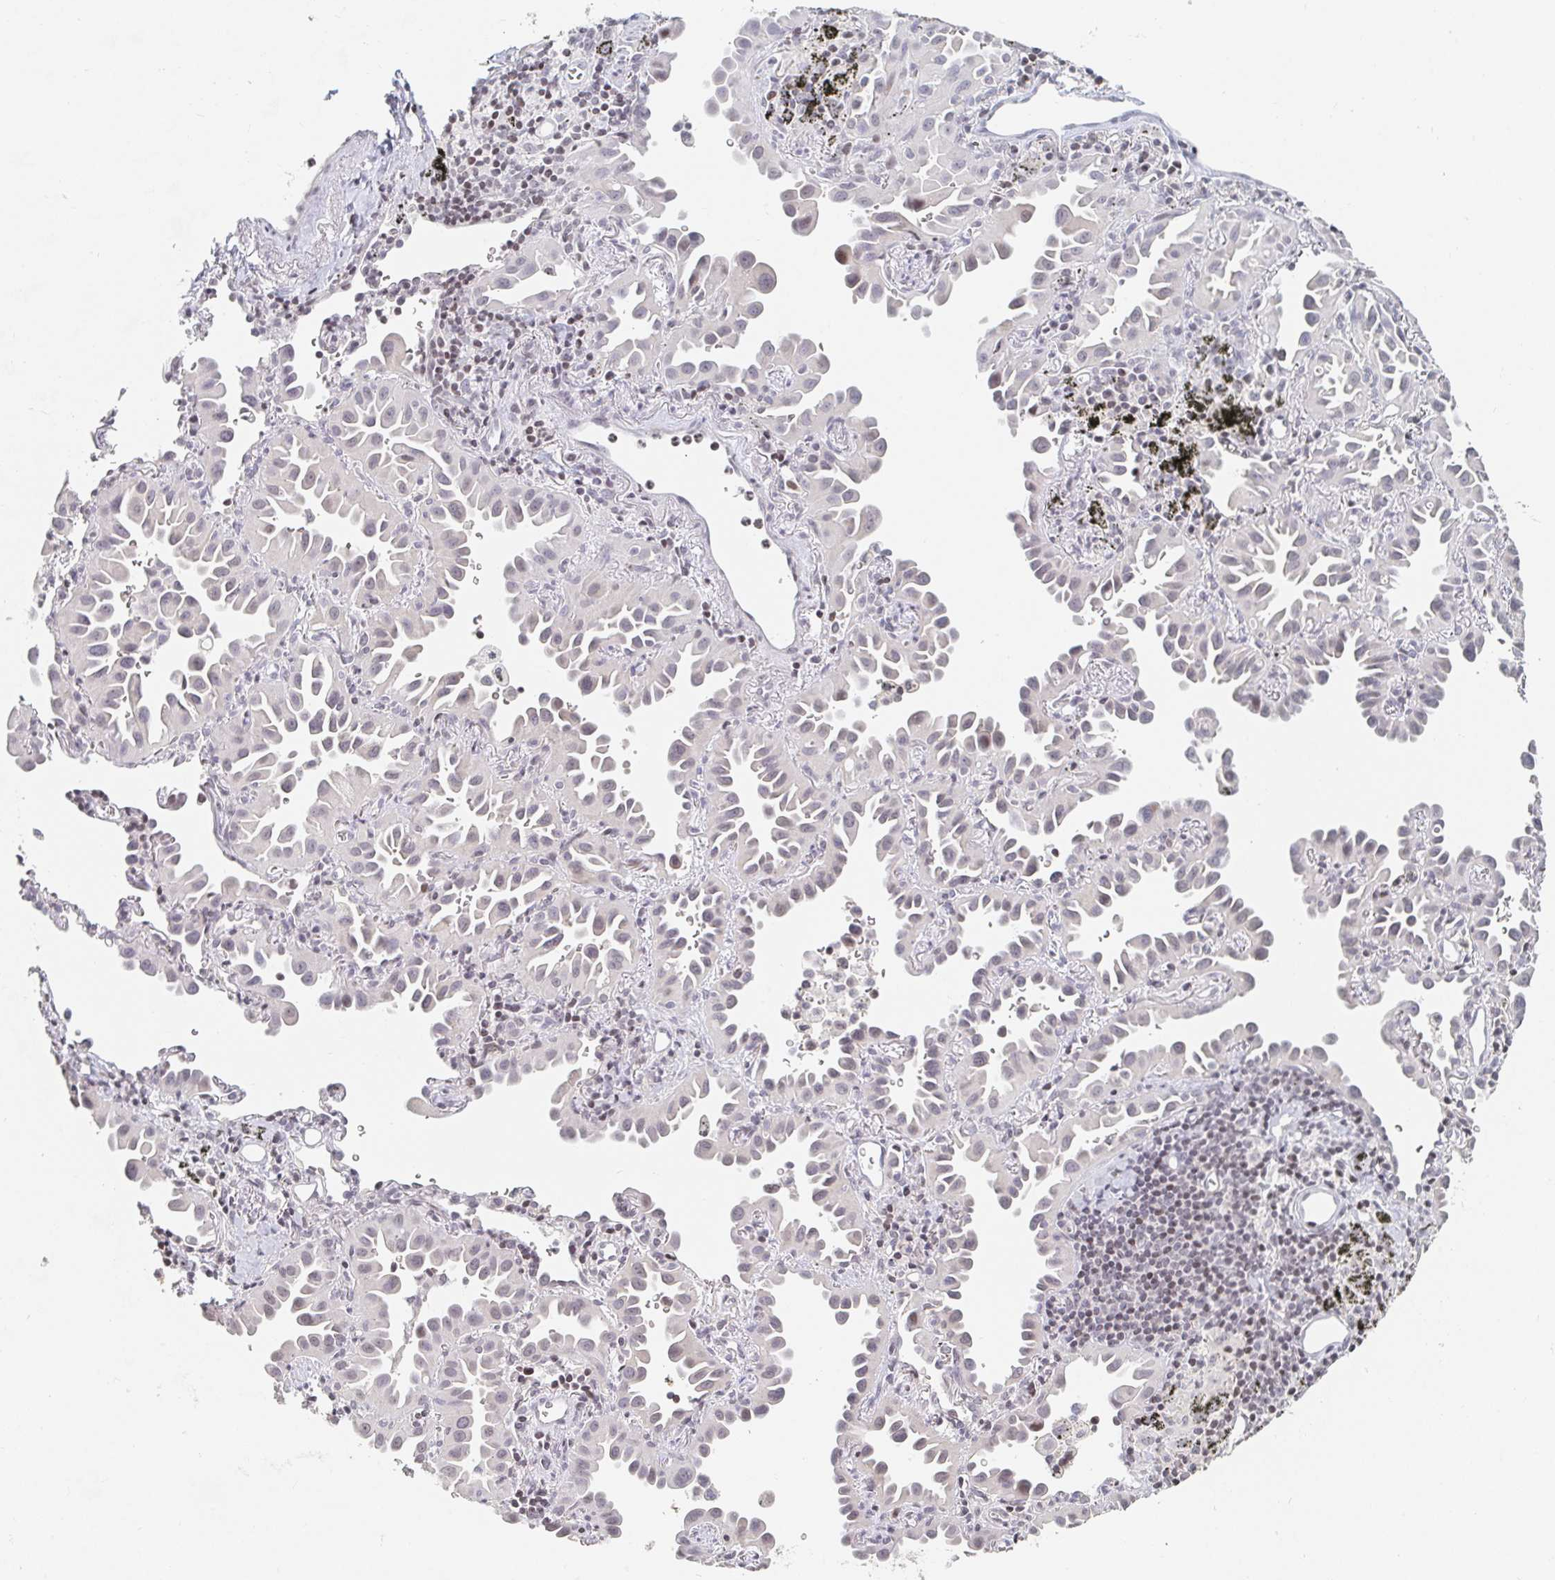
{"staining": {"intensity": "negative", "quantity": "none", "location": "none"}, "tissue": "lung cancer", "cell_type": "Tumor cells", "image_type": "cancer", "snomed": [{"axis": "morphology", "description": "Adenocarcinoma, NOS"}, {"axis": "topography", "description": "Lung"}], "caption": "Histopathology image shows no protein positivity in tumor cells of lung adenocarcinoma tissue.", "gene": "NME9", "patient": {"sex": "male", "age": 68}}